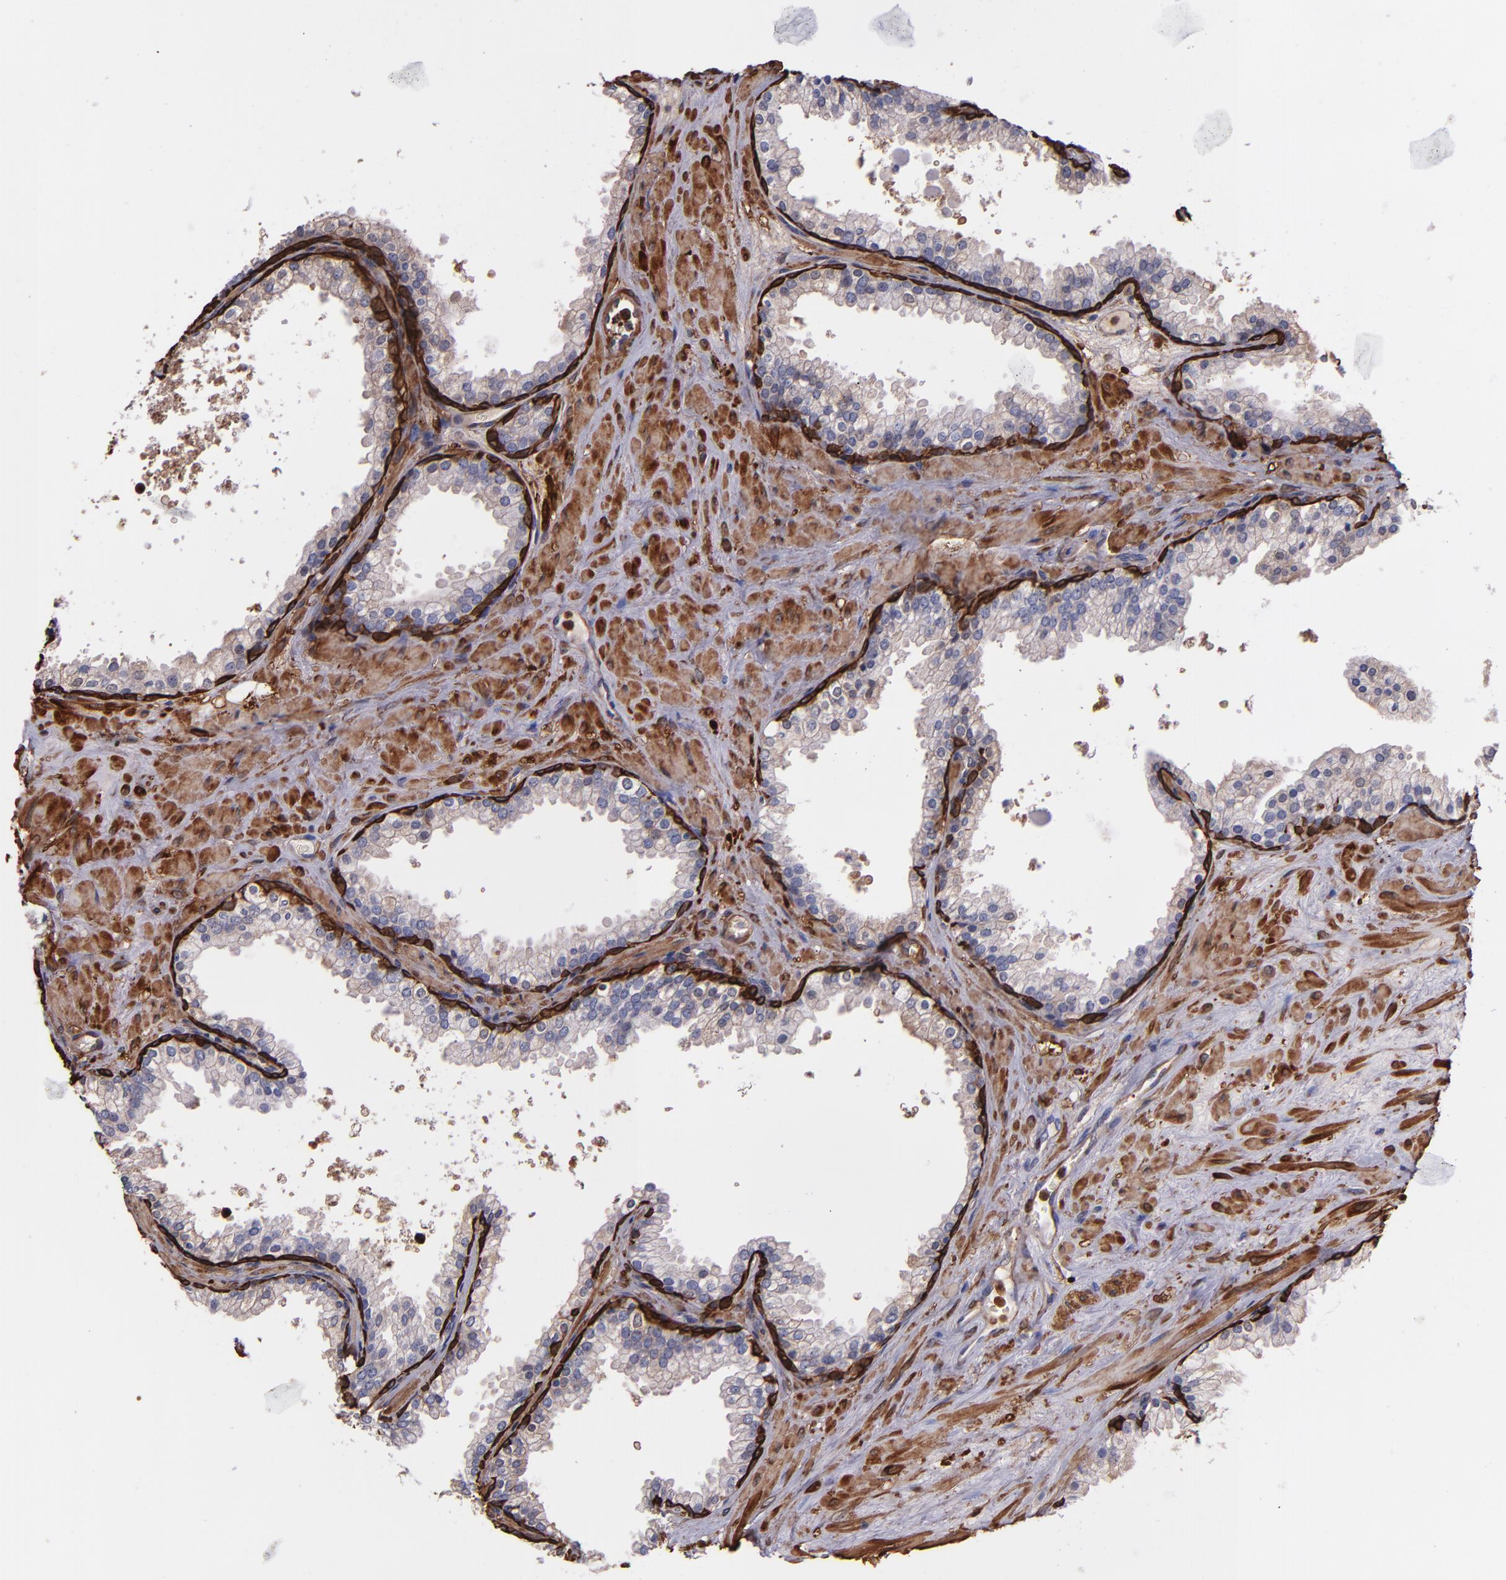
{"staining": {"intensity": "weak", "quantity": "25%-75%", "location": "cytoplasmic/membranous"}, "tissue": "prostate cancer", "cell_type": "Tumor cells", "image_type": "cancer", "snomed": [{"axis": "morphology", "description": "Adenocarcinoma, Medium grade"}, {"axis": "topography", "description": "Prostate"}], "caption": "Protein staining shows weak cytoplasmic/membranous expression in approximately 25%-75% of tumor cells in prostate cancer.", "gene": "VCL", "patient": {"sex": "male", "age": 60}}